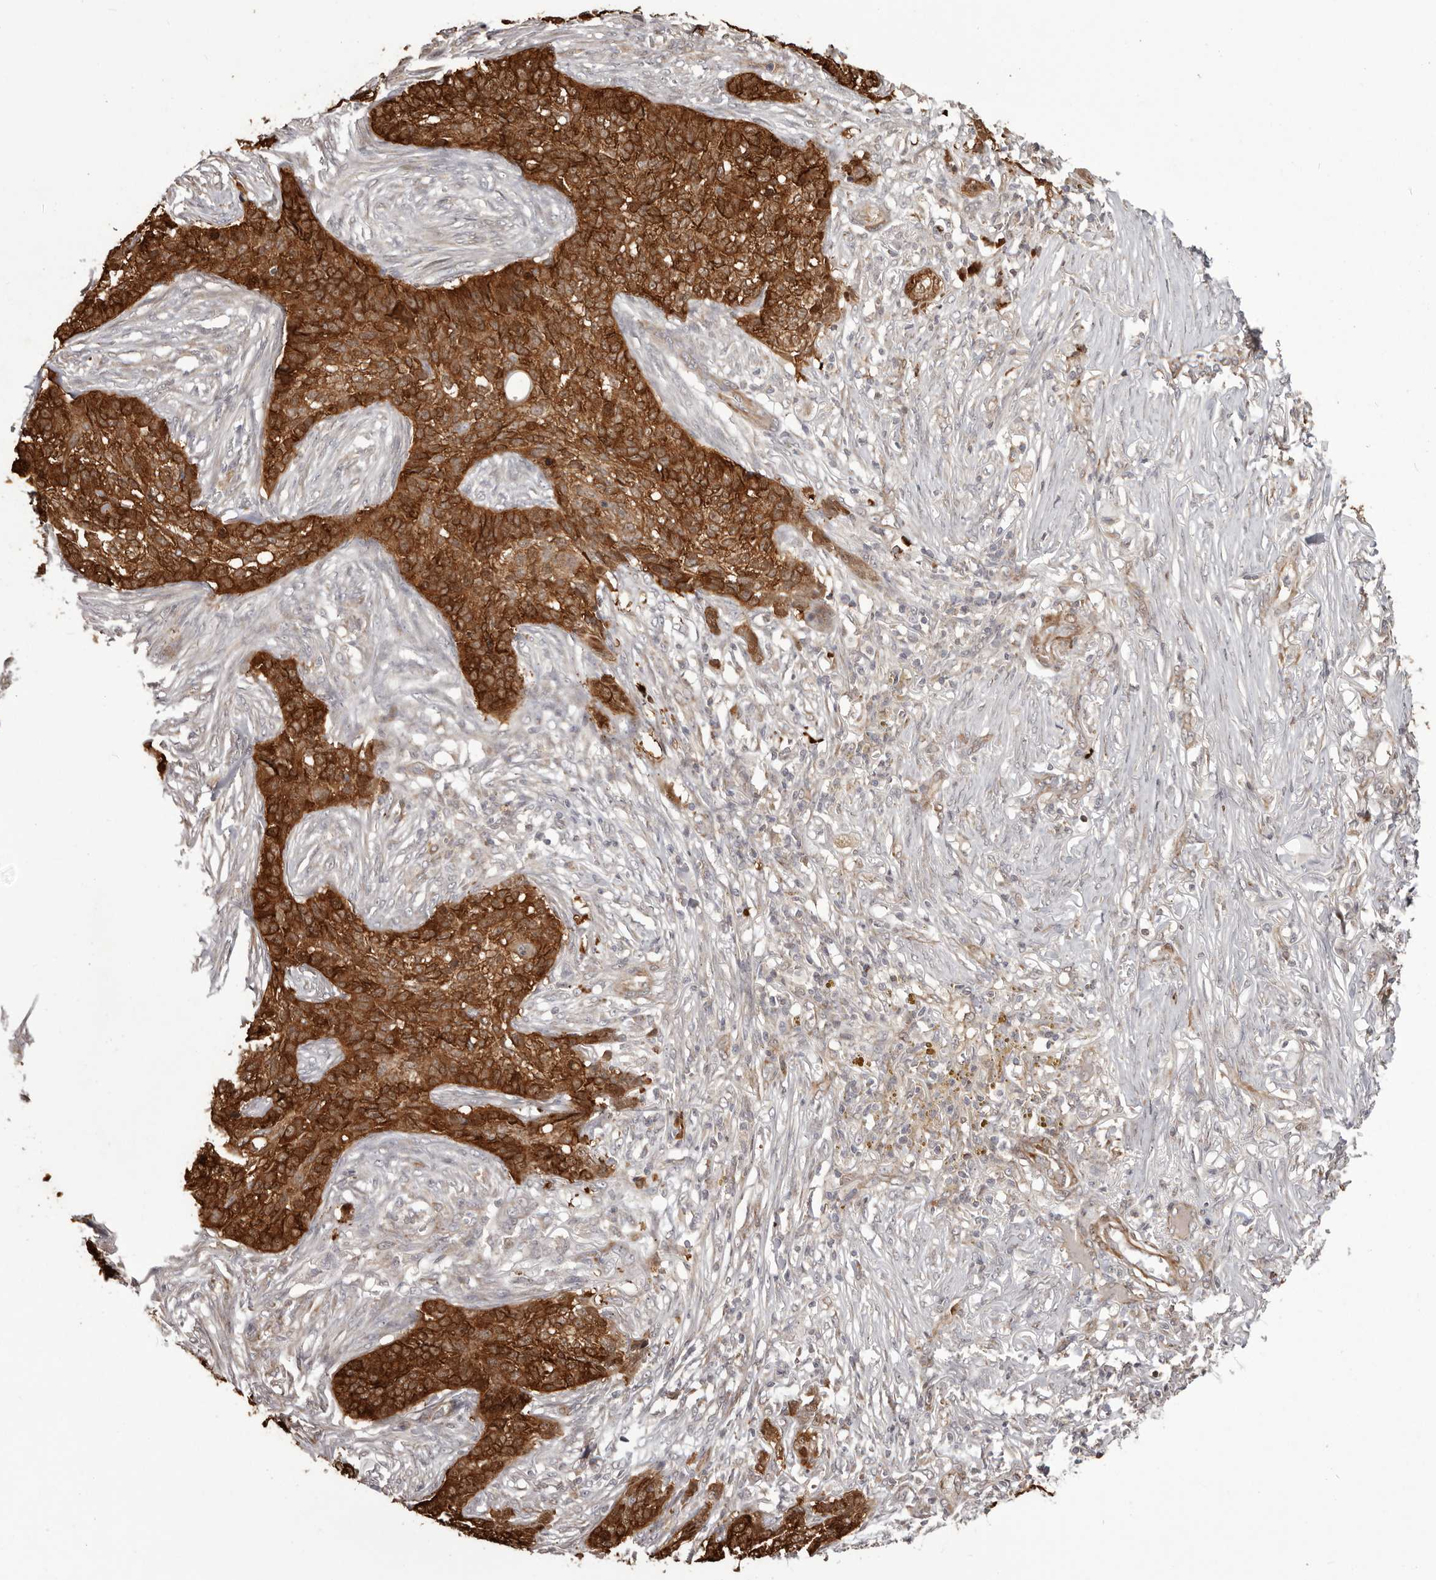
{"staining": {"intensity": "strong", "quantity": ">75%", "location": "cytoplasmic/membranous"}, "tissue": "skin cancer", "cell_type": "Tumor cells", "image_type": "cancer", "snomed": [{"axis": "morphology", "description": "Basal cell carcinoma"}, {"axis": "topography", "description": "Skin"}], "caption": "Protein expression analysis of skin cancer (basal cell carcinoma) demonstrates strong cytoplasmic/membranous positivity in about >75% of tumor cells. Nuclei are stained in blue.", "gene": "GFOD1", "patient": {"sex": "male", "age": 85}}